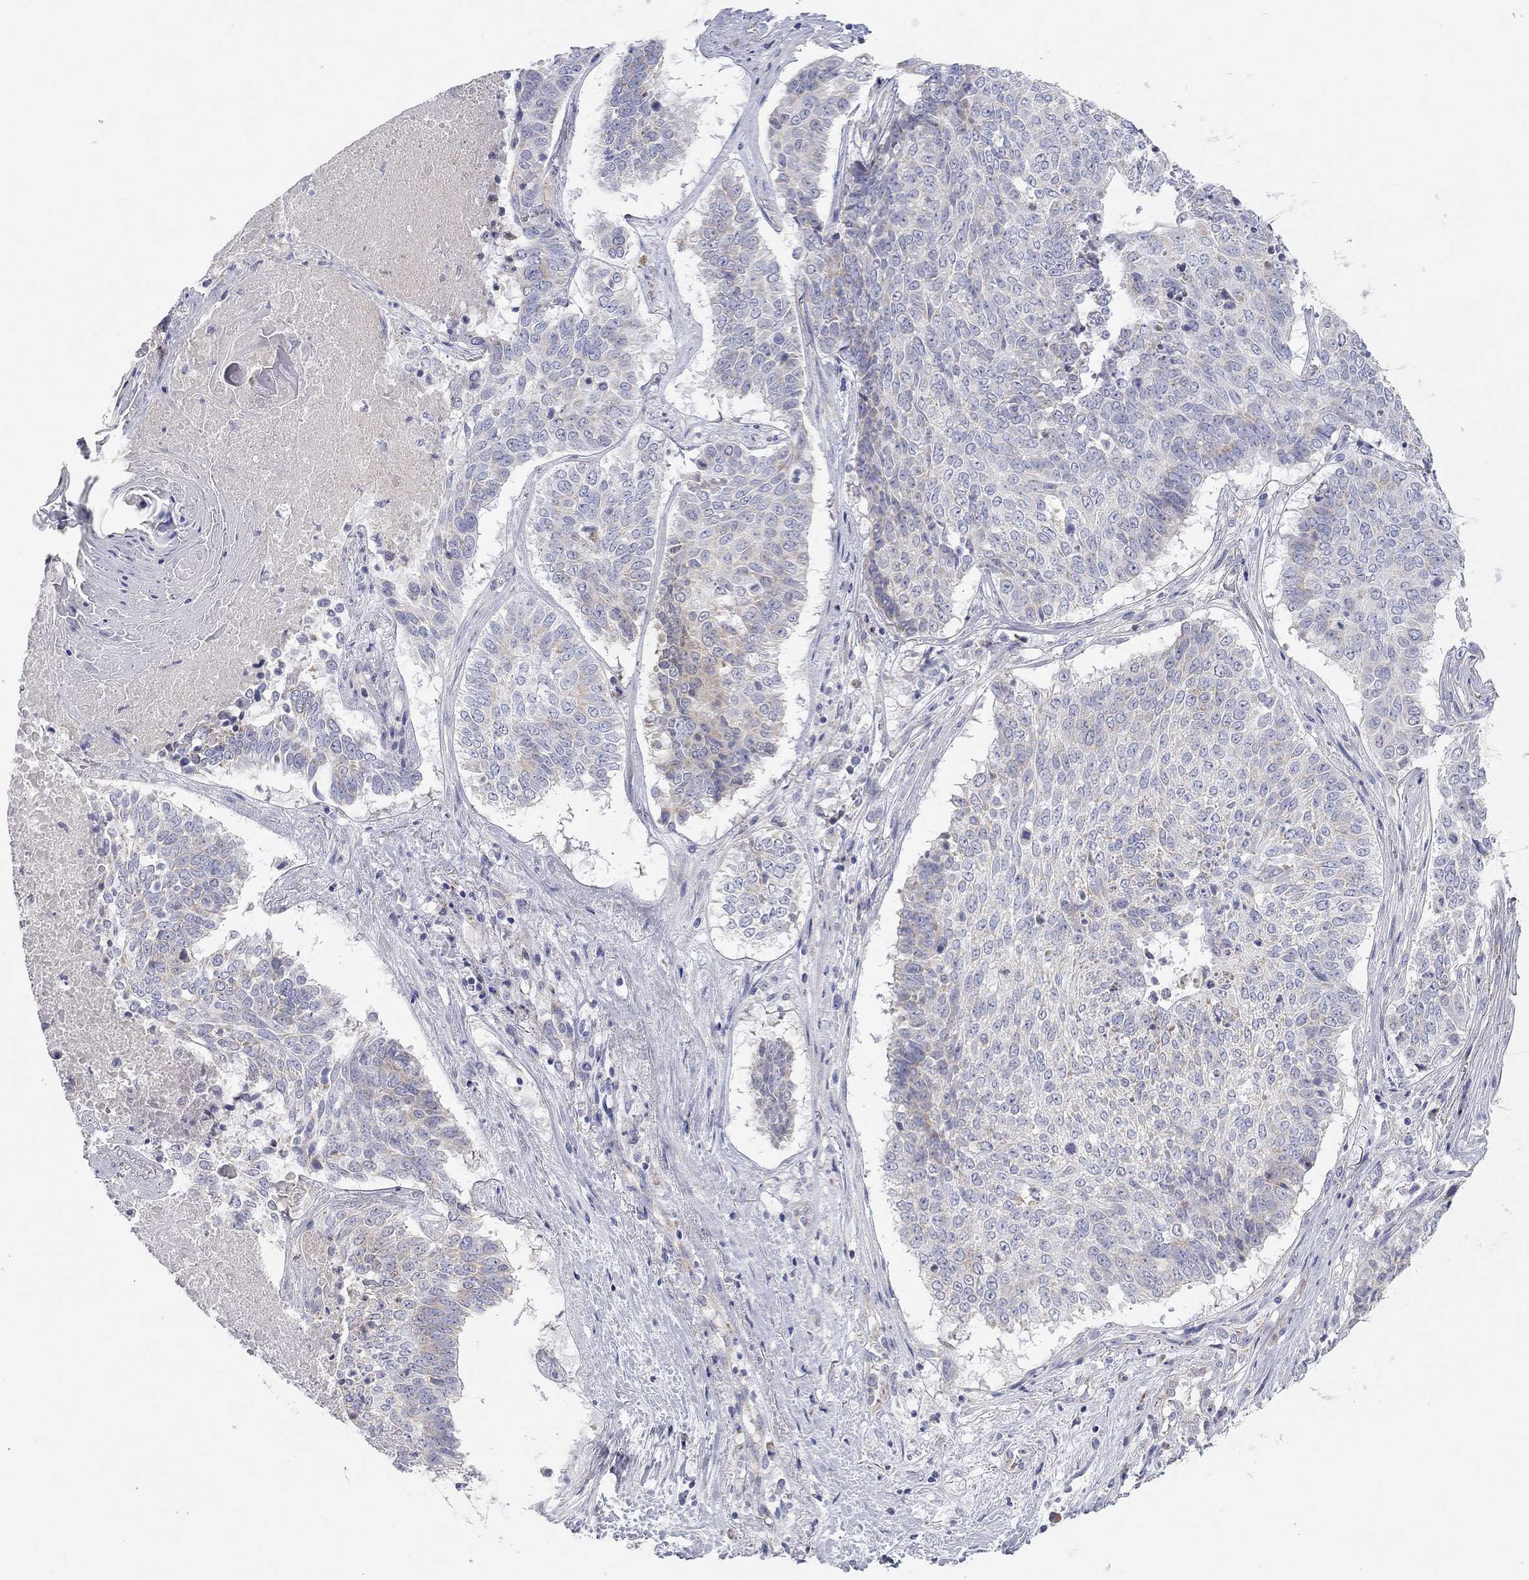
{"staining": {"intensity": "weak", "quantity": "<25%", "location": "cytoplasmic/membranous"}, "tissue": "lung cancer", "cell_type": "Tumor cells", "image_type": "cancer", "snomed": [{"axis": "morphology", "description": "Squamous cell carcinoma, NOS"}, {"axis": "topography", "description": "Lung"}], "caption": "Tumor cells are negative for protein expression in human squamous cell carcinoma (lung).", "gene": "RCAN1", "patient": {"sex": "male", "age": 64}}